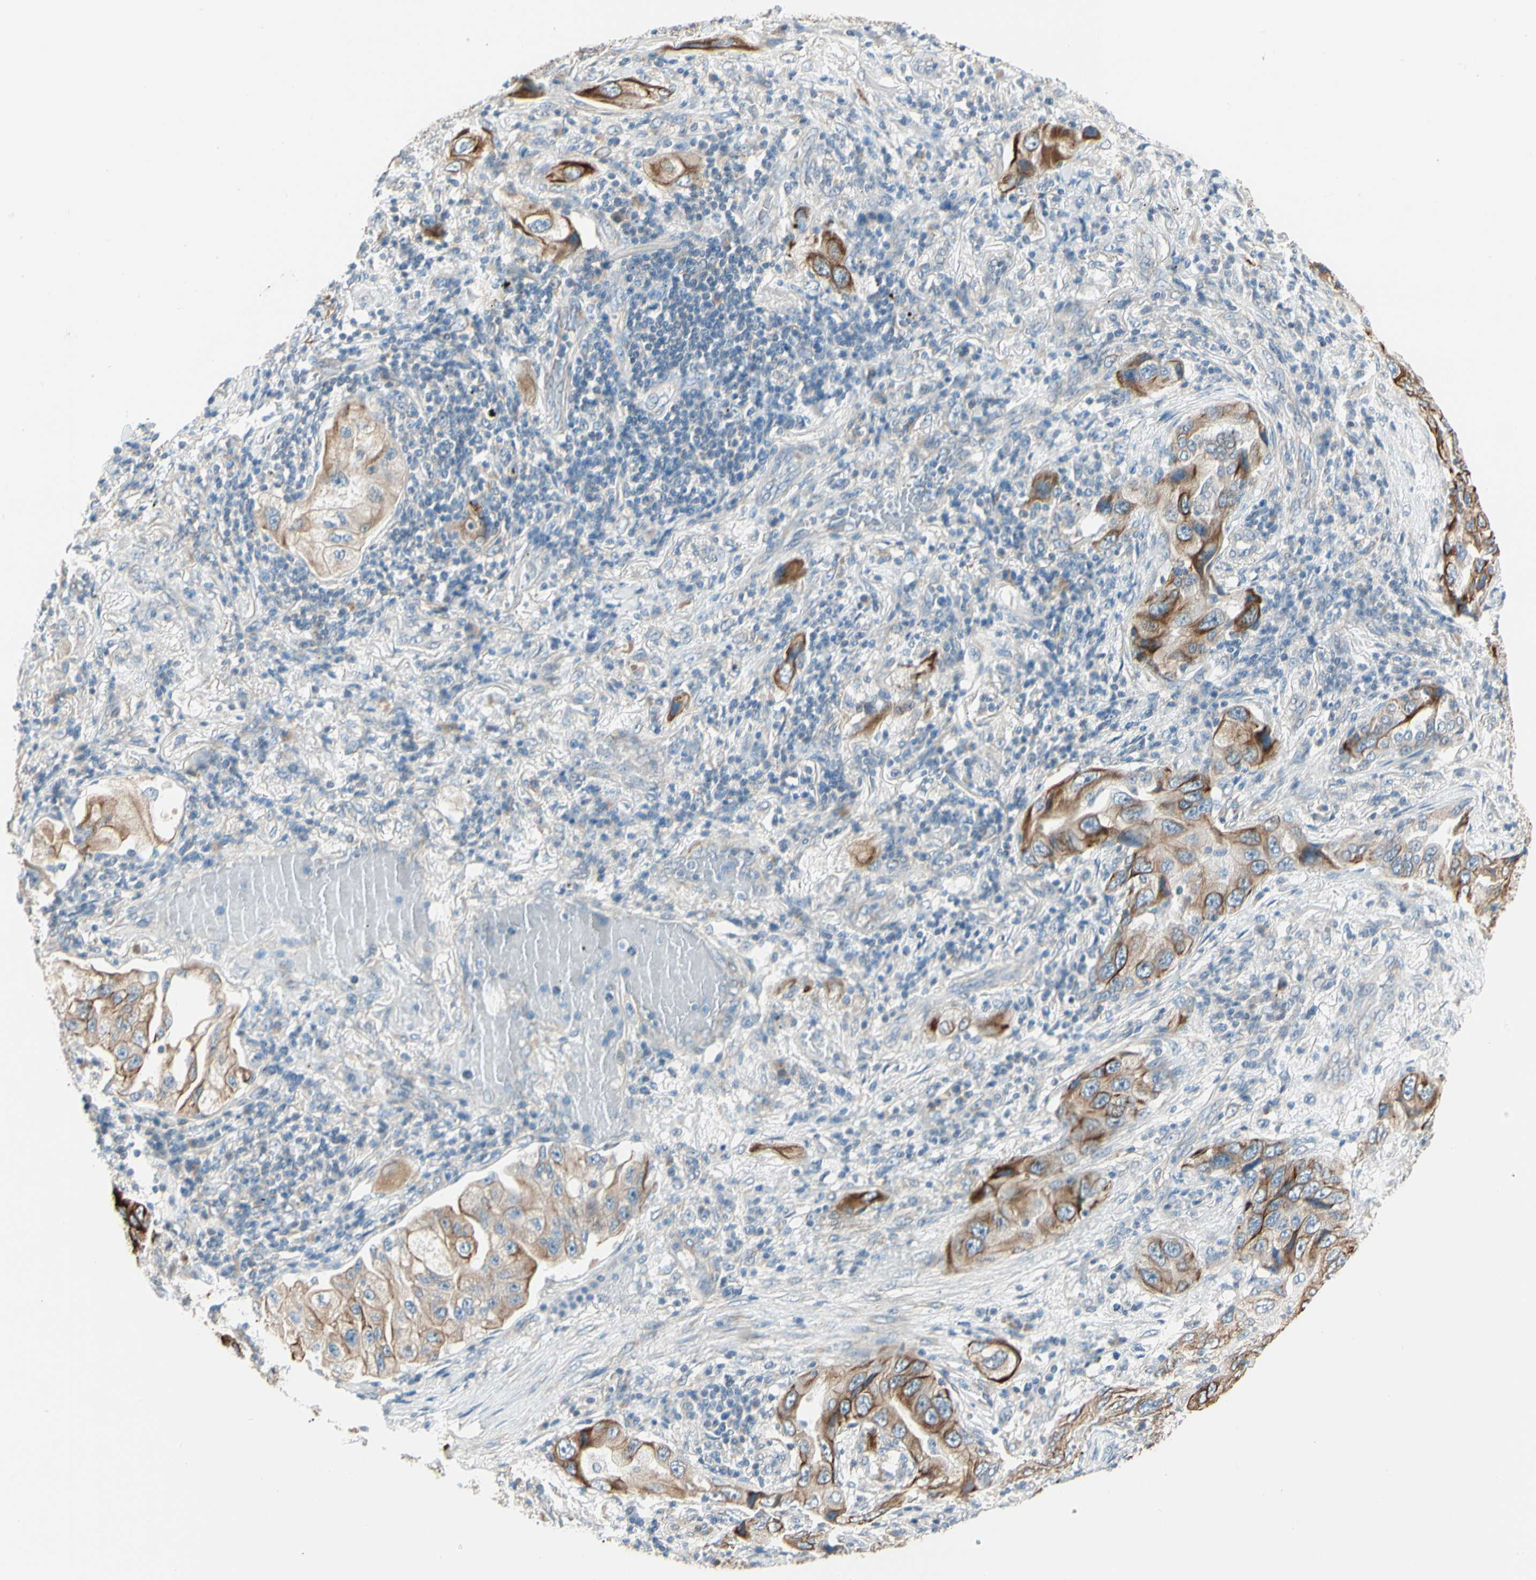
{"staining": {"intensity": "strong", "quantity": ">75%", "location": "cytoplasmic/membranous"}, "tissue": "lung cancer", "cell_type": "Tumor cells", "image_type": "cancer", "snomed": [{"axis": "morphology", "description": "Adenocarcinoma, NOS"}, {"axis": "topography", "description": "Lung"}], "caption": "A photomicrograph of lung cancer stained for a protein reveals strong cytoplasmic/membranous brown staining in tumor cells.", "gene": "DUSP12", "patient": {"sex": "female", "age": 65}}